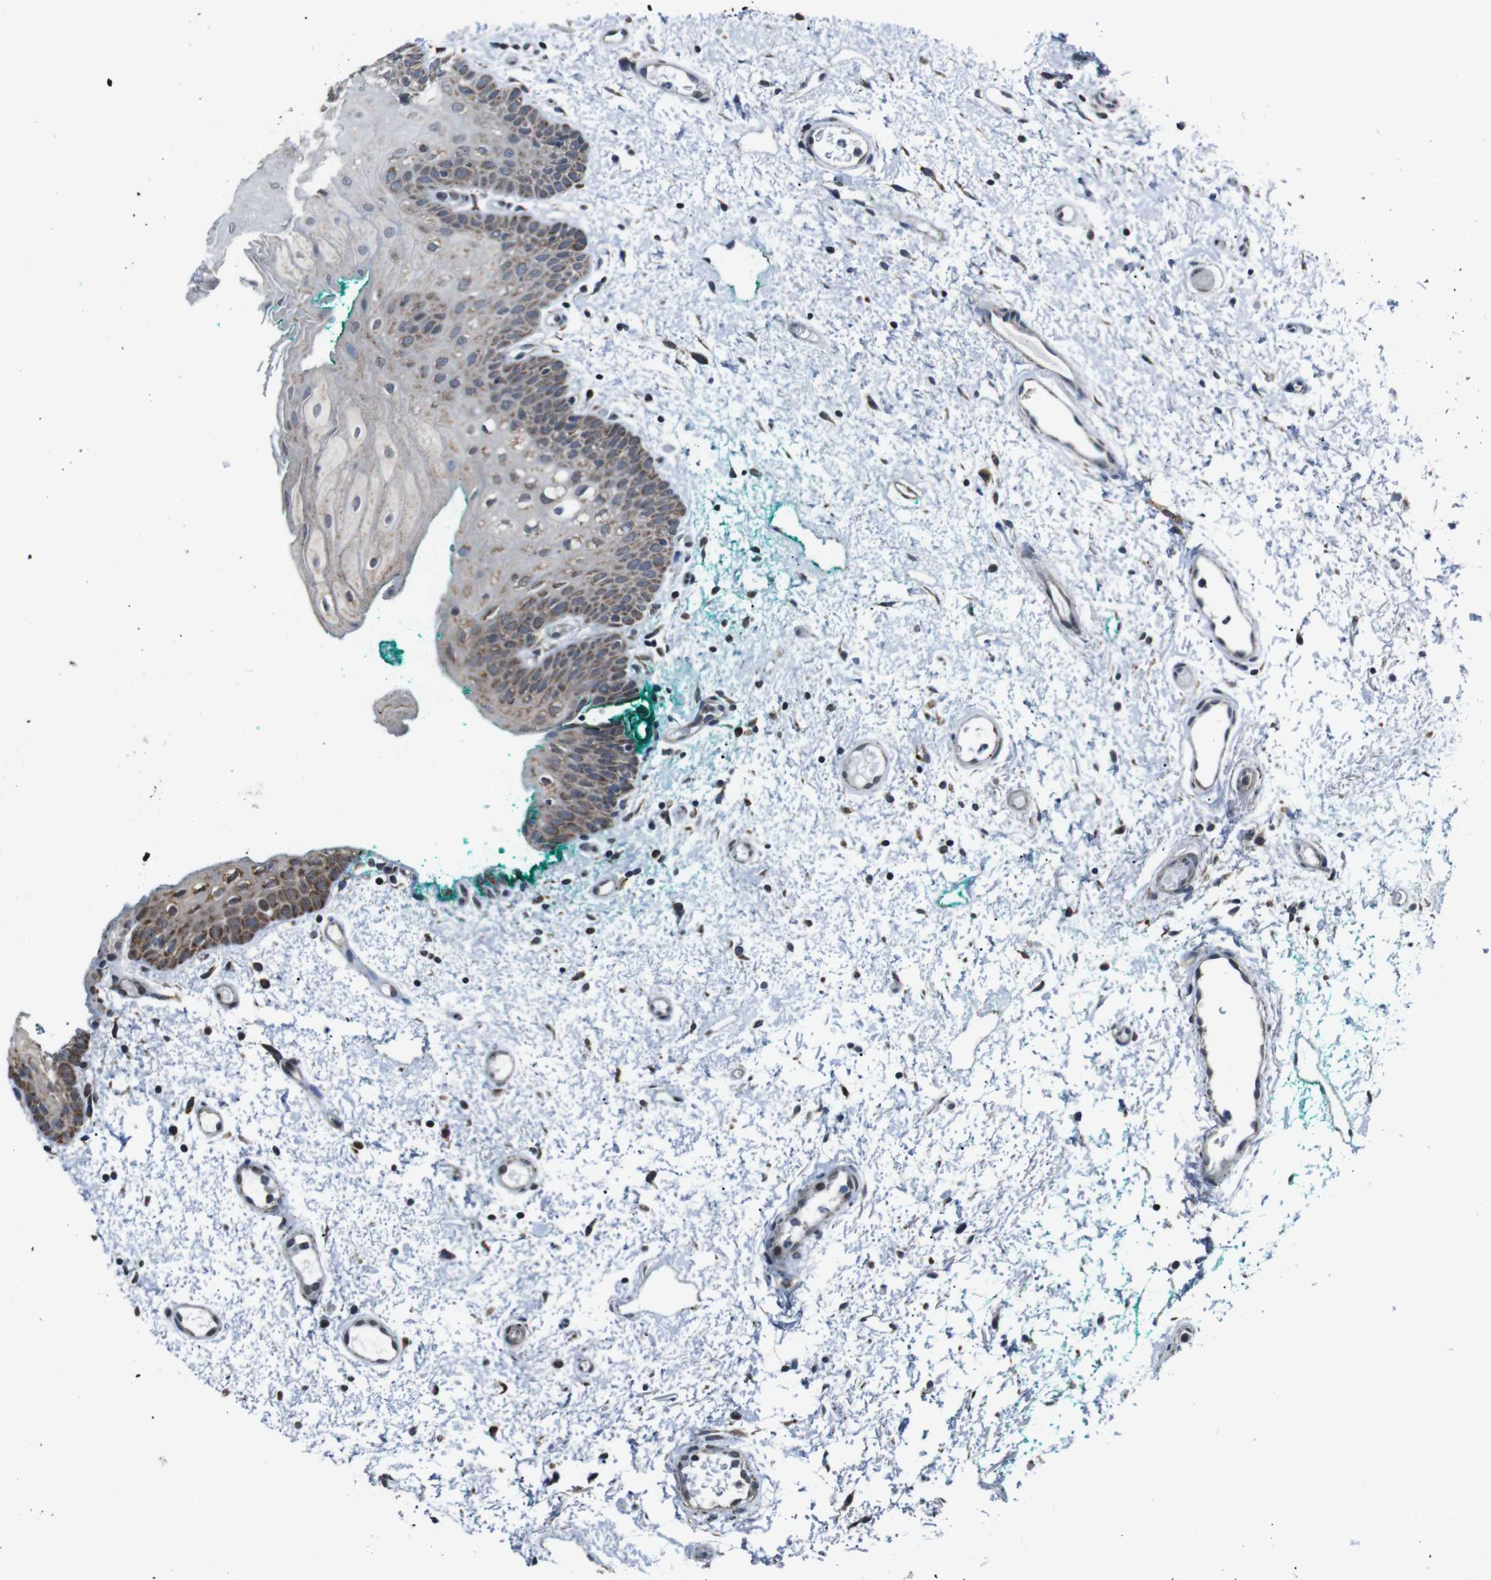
{"staining": {"intensity": "moderate", "quantity": "<25%", "location": "cytoplasmic/membranous"}, "tissue": "oral mucosa", "cell_type": "Squamous epithelial cells", "image_type": "normal", "snomed": [{"axis": "morphology", "description": "Normal tissue, NOS"}, {"axis": "morphology", "description": "Squamous cell carcinoma, NOS"}, {"axis": "topography", "description": "Oral tissue"}, {"axis": "topography", "description": "Salivary gland"}, {"axis": "topography", "description": "Head-Neck"}], "caption": "DAB (3,3'-diaminobenzidine) immunohistochemical staining of normal oral mucosa demonstrates moderate cytoplasmic/membranous protein expression in about <25% of squamous epithelial cells. The staining is performed using DAB (3,3'-diaminobenzidine) brown chromogen to label protein expression. The nuclei are counter-stained blue using hematoxylin.", "gene": "CISD2", "patient": {"sex": "female", "age": 62}}